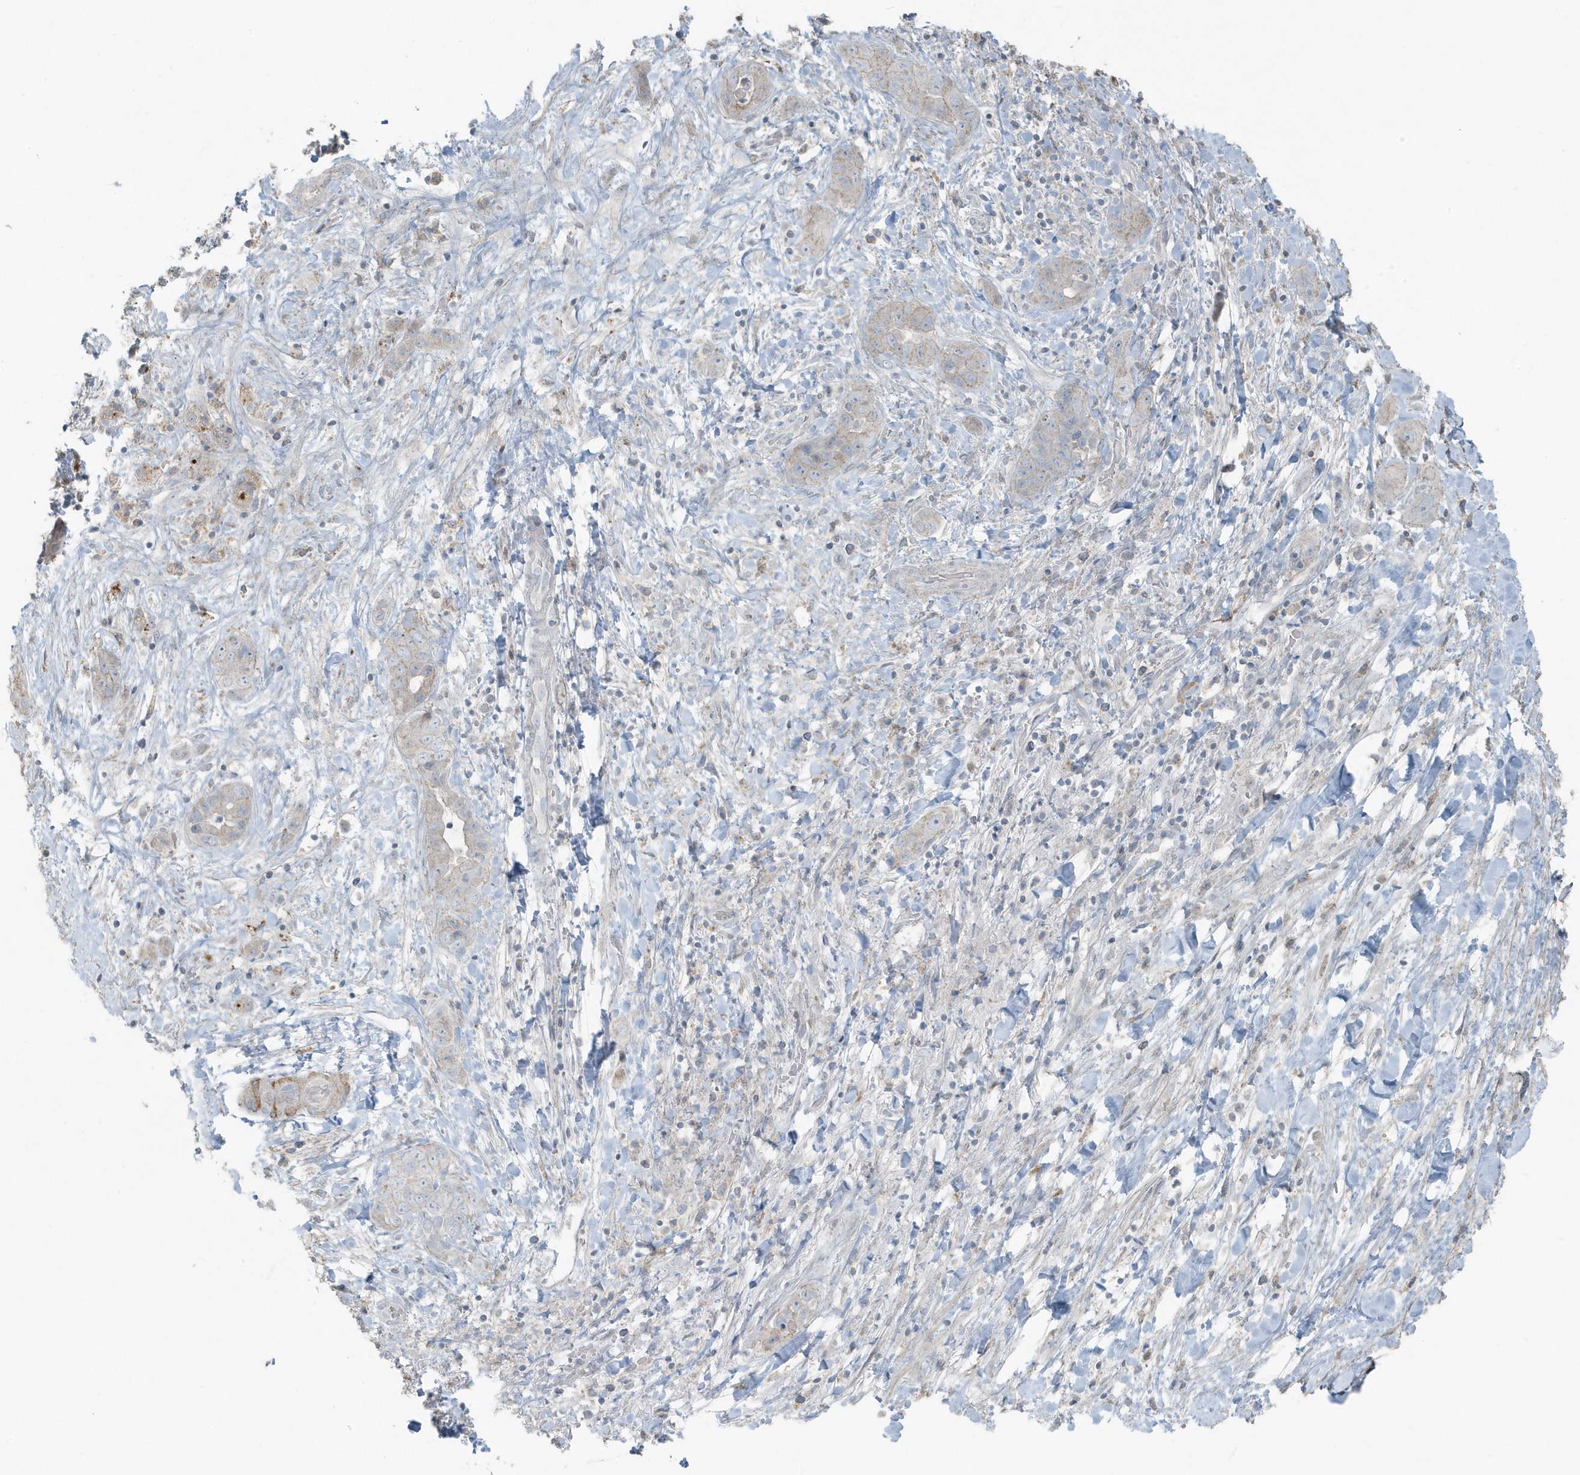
{"staining": {"intensity": "weak", "quantity": "<25%", "location": "cytoplasmic/membranous"}, "tissue": "liver cancer", "cell_type": "Tumor cells", "image_type": "cancer", "snomed": [{"axis": "morphology", "description": "Cholangiocarcinoma"}, {"axis": "topography", "description": "Liver"}], "caption": "High magnification brightfield microscopy of cholangiocarcinoma (liver) stained with DAB (3,3'-diaminobenzidine) (brown) and counterstained with hematoxylin (blue): tumor cells show no significant expression. Brightfield microscopy of immunohistochemistry stained with DAB (3,3'-diaminobenzidine) (brown) and hematoxylin (blue), captured at high magnification.", "gene": "ACTC1", "patient": {"sex": "female", "age": 52}}